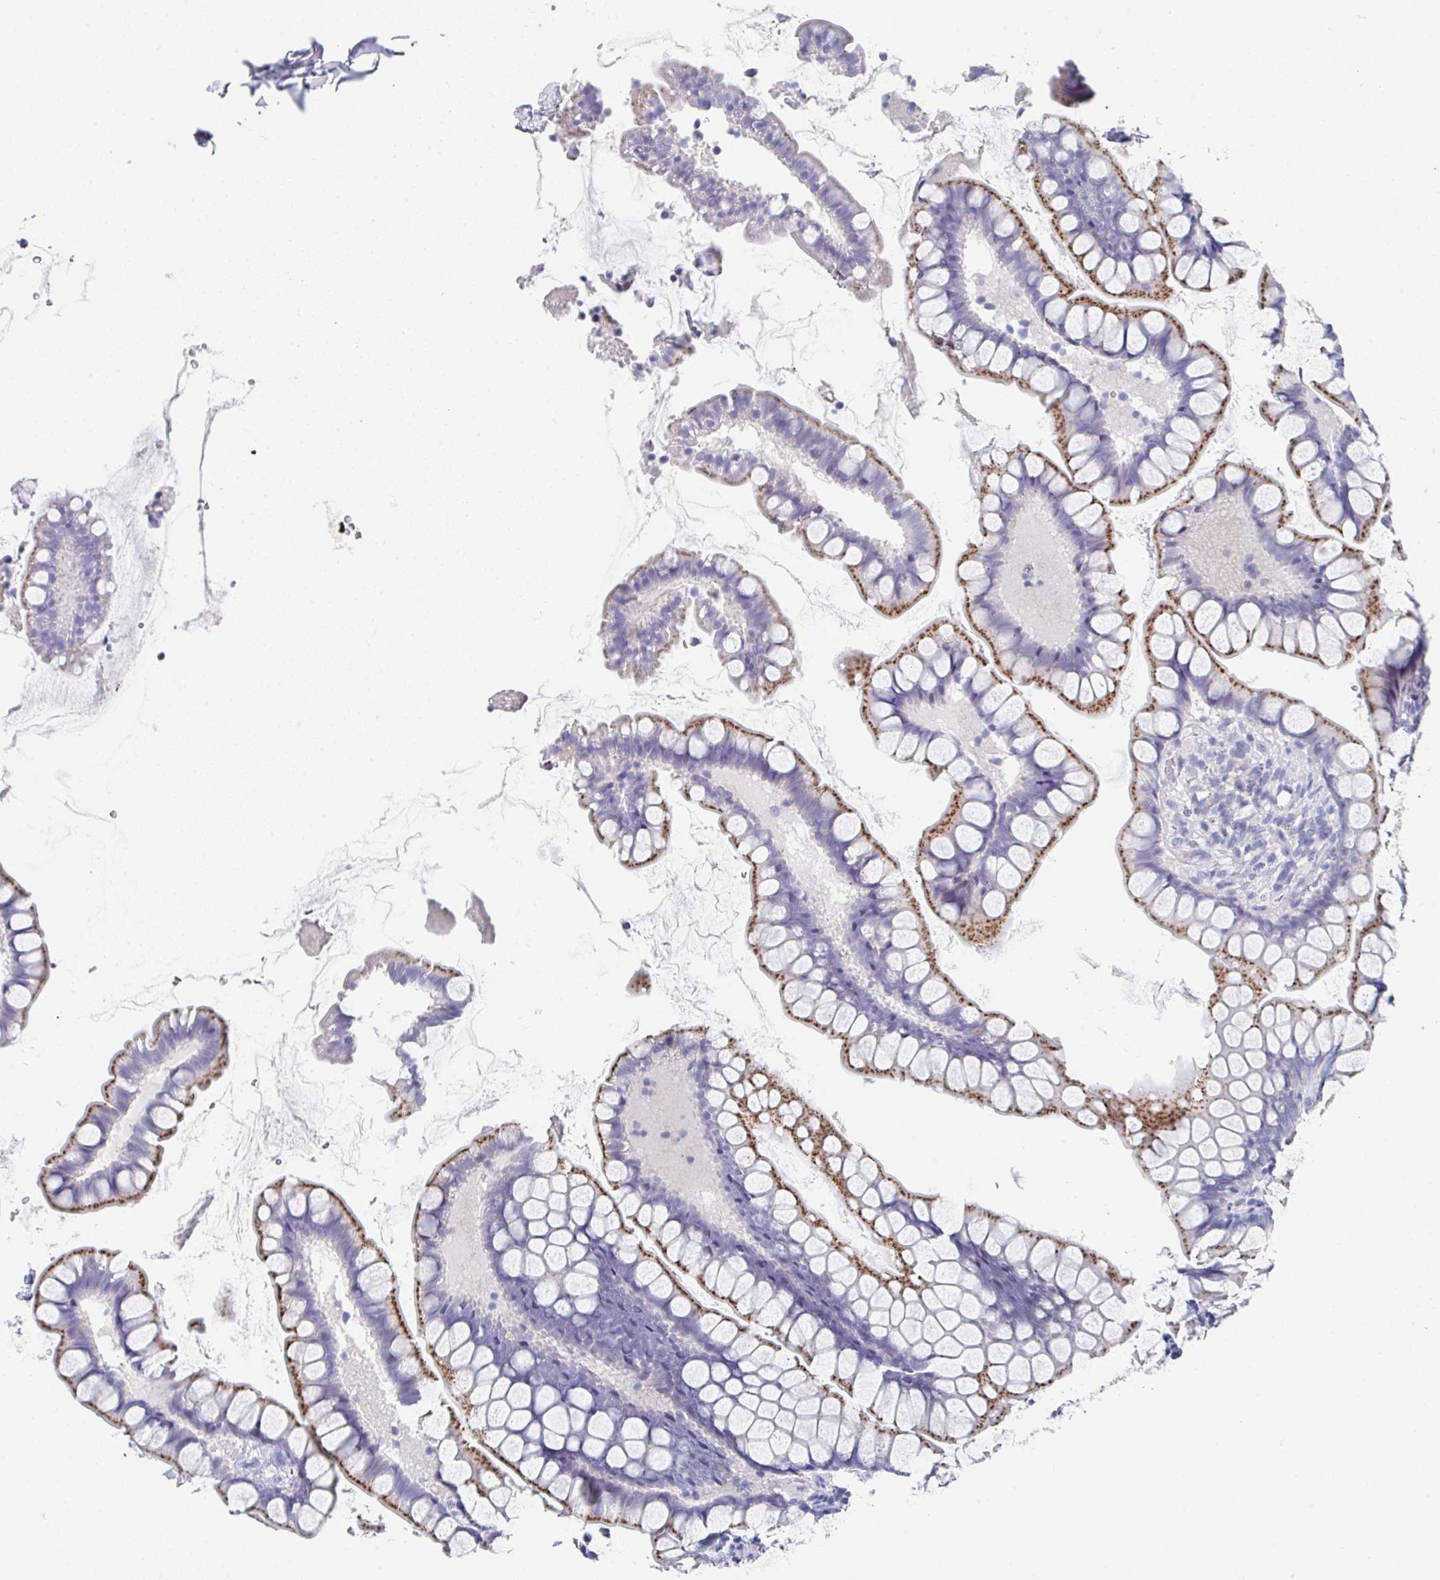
{"staining": {"intensity": "moderate", "quantity": "25%-75%", "location": "cytoplasmic/membranous"}, "tissue": "small intestine", "cell_type": "Glandular cells", "image_type": "normal", "snomed": [{"axis": "morphology", "description": "Normal tissue, NOS"}, {"axis": "topography", "description": "Small intestine"}], "caption": "Protein positivity by immunohistochemistry reveals moderate cytoplasmic/membranous expression in about 25%-75% of glandular cells in normal small intestine. The staining was performed using DAB (3,3'-diaminobenzidine), with brown indicating positive protein expression. Nuclei are stained blue with hematoxylin.", "gene": "TNFRSF8", "patient": {"sex": "male", "age": 70}}